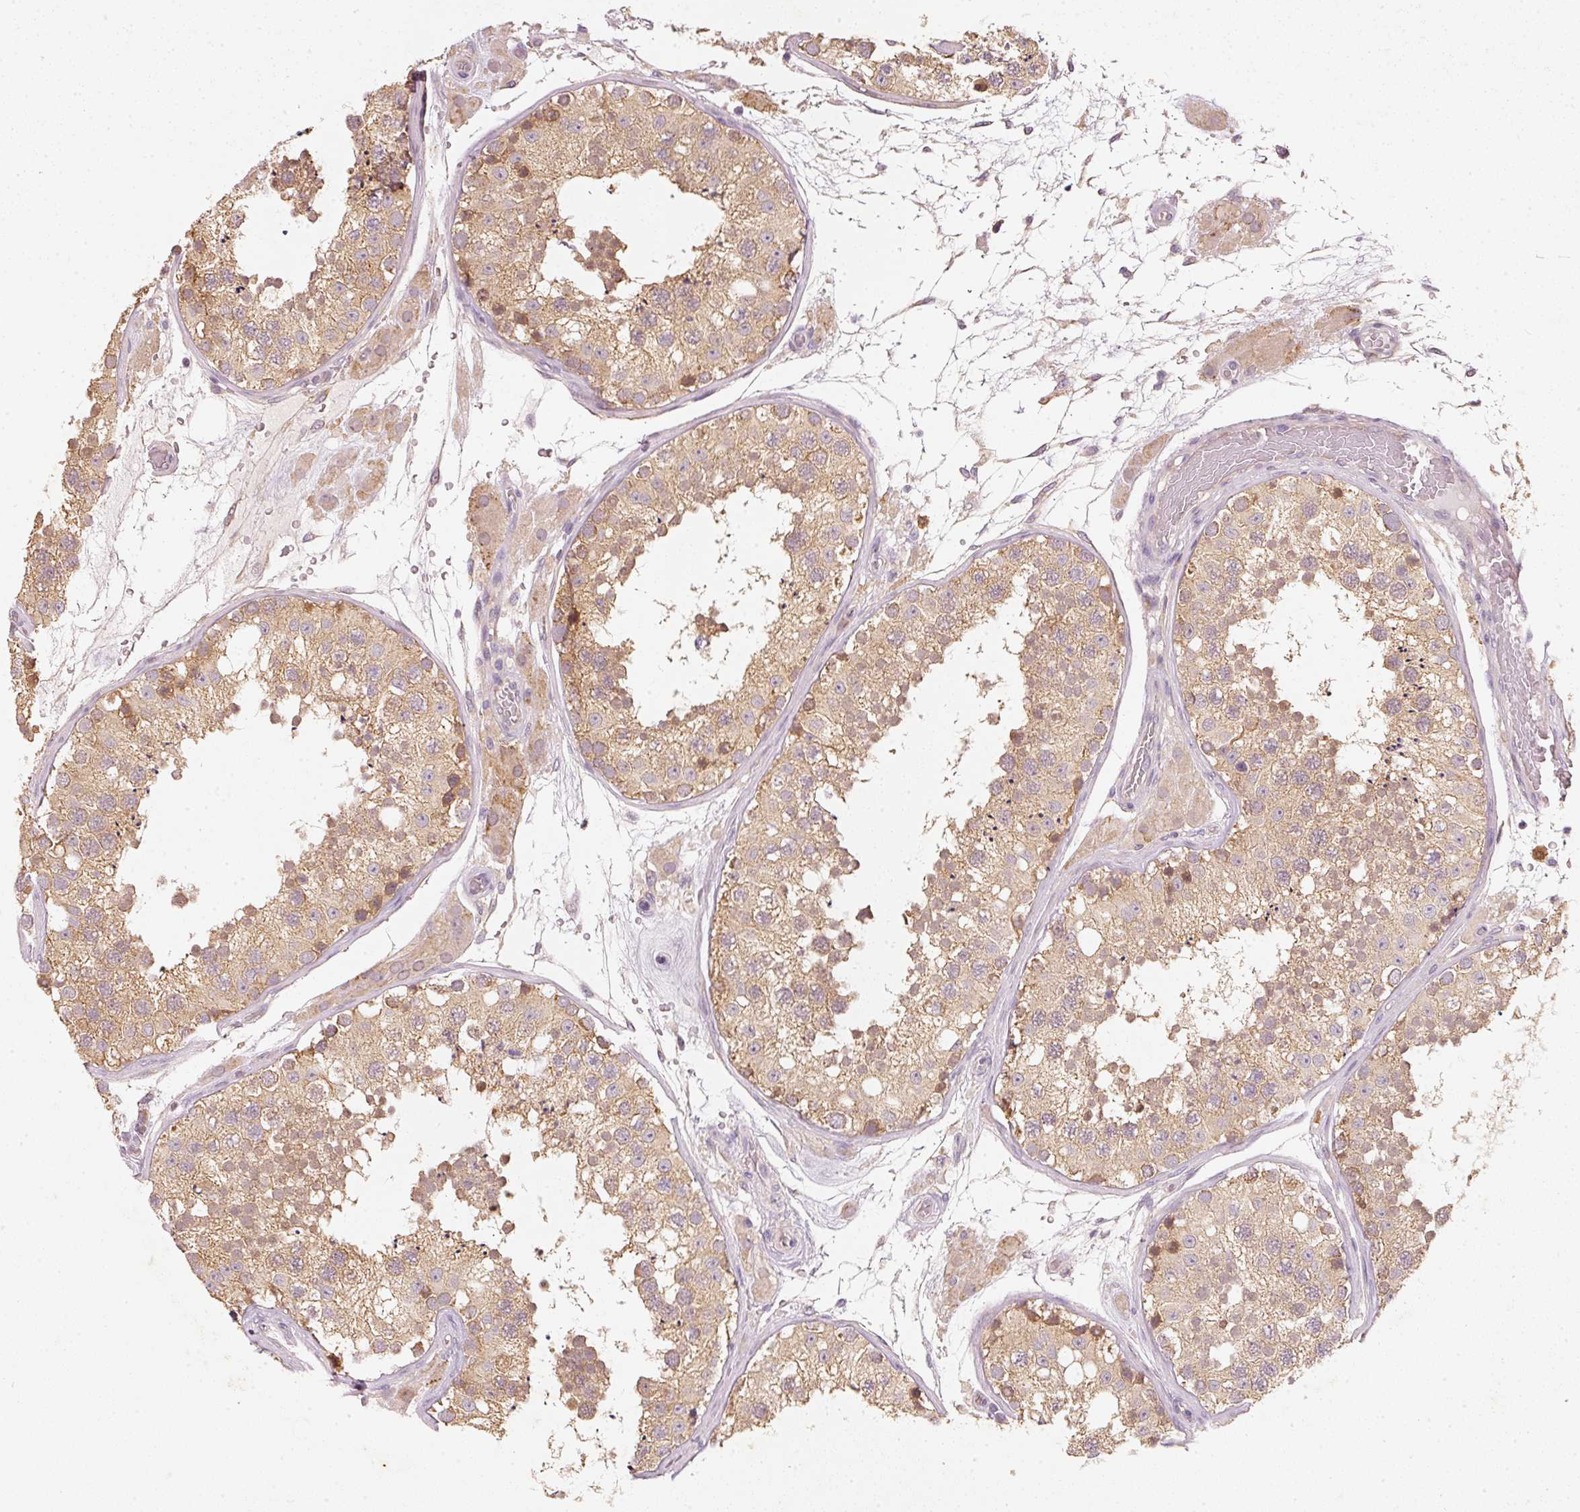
{"staining": {"intensity": "moderate", "quantity": ">75%", "location": "cytoplasmic/membranous"}, "tissue": "testis", "cell_type": "Cells in seminiferous ducts", "image_type": "normal", "snomed": [{"axis": "morphology", "description": "Normal tissue, NOS"}, {"axis": "topography", "description": "Testis"}], "caption": "DAB (3,3'-diaminobenzidine) immunohistochemical staining of unremarkable human testis displays moderate cytoplasmic/membranous protein expression in about >75% of cells in seminiferous ducts. Nuclei are stained in blue.", "gene": "RGL2", "patient": {"sex": "male", "age": 26}}